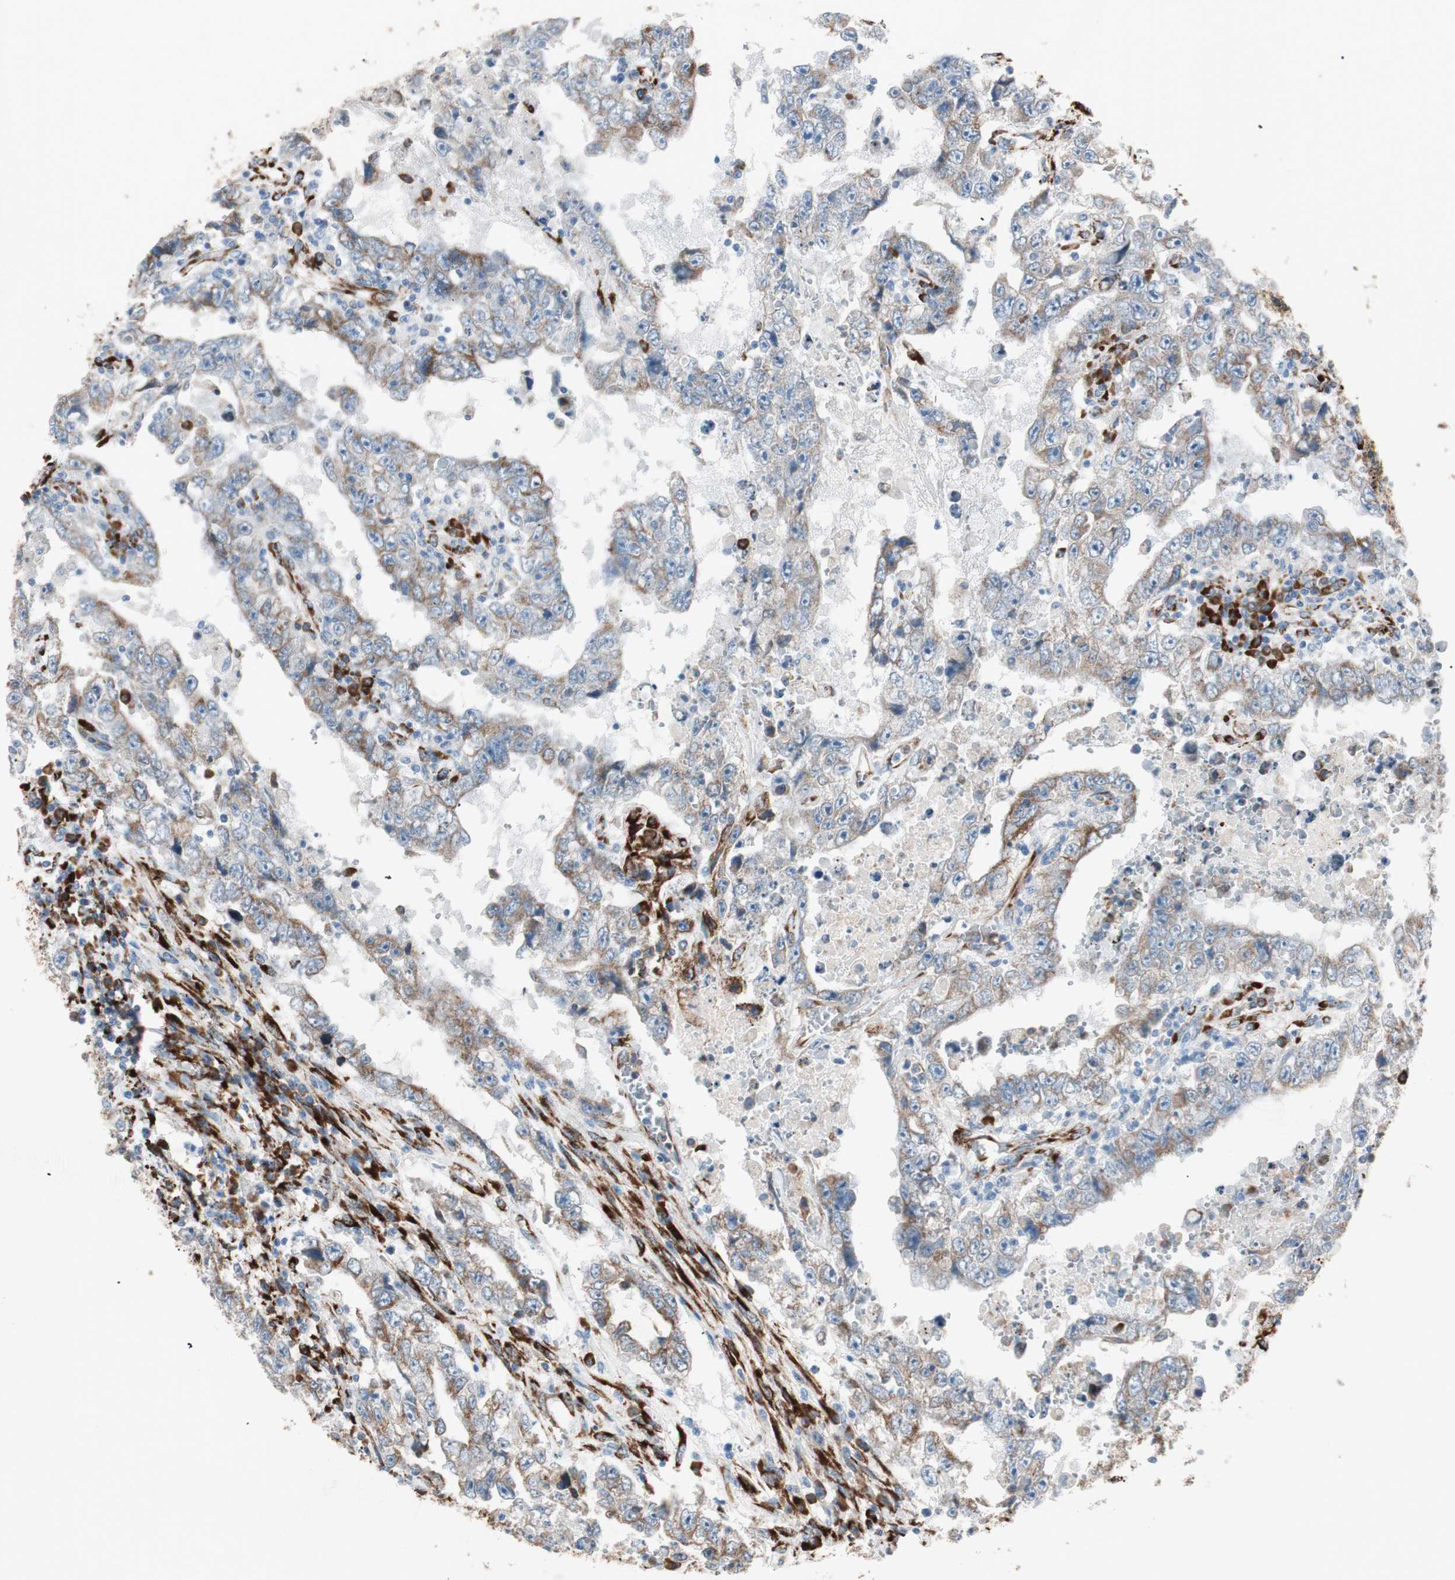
{"staining": {"intensity": "moderate", "quantity": ">75%", "location": "cytoplasmic/membranous"}, "tissue": "testis cancer", "cell_type": "Tumor cells", "image_type": "cancer", "snomed": [{"axis": "morphology", "description": "Carcinoma, Embryonal, NOS"}, {"axis": "topography", "description": "Testis"}], "caption": "Testis cancer stained with a brown dye demonstrates moderate cytoplasmic/membranous positive expression in approximately >75% of tumor cells.", "gene": "P4HTM", "patient": {"sex": "male", "age": 26}}